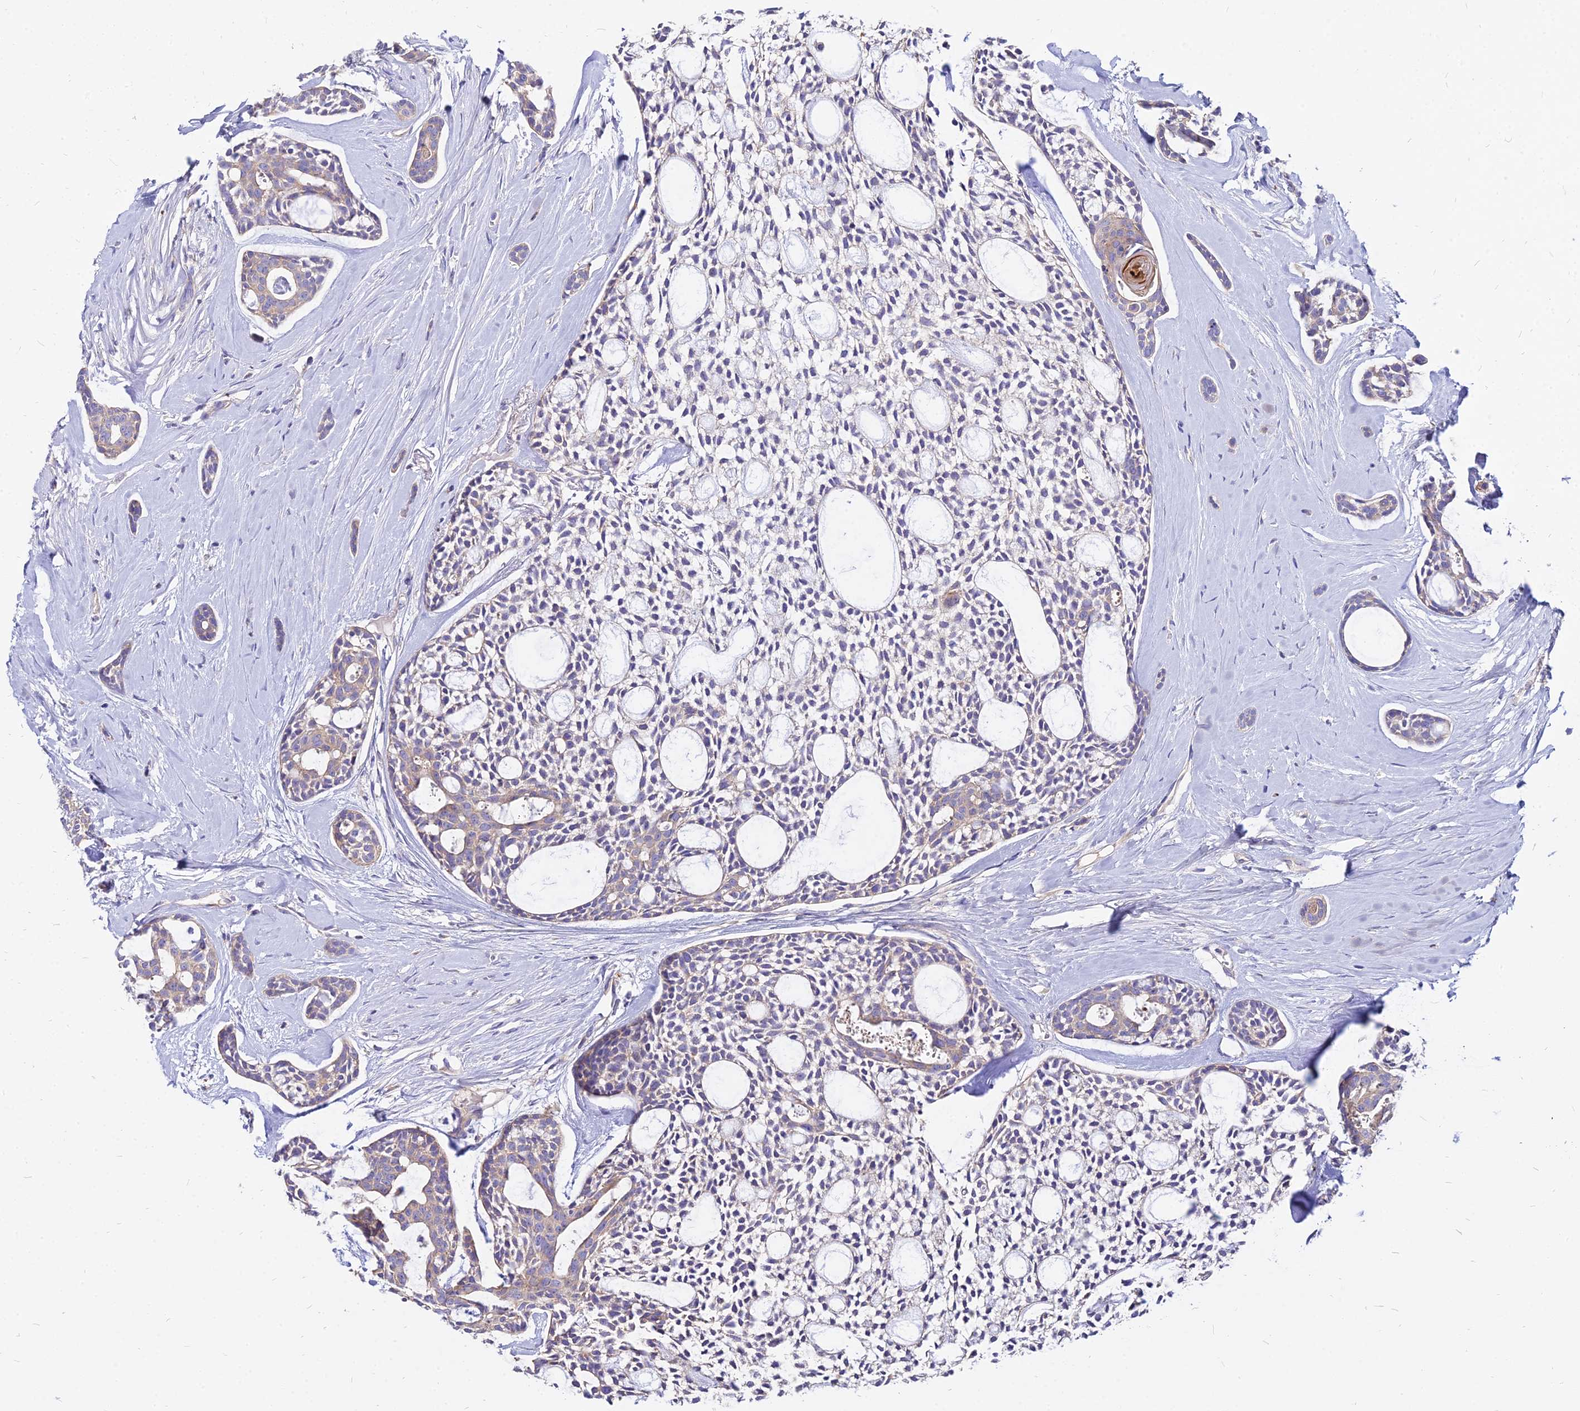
{"staining": {"intensity": "negative", "quantity": "none", "location": "none"}, "tissue": "head and neck cancer", "cell_type": "Tumor cells", "image_type": "cancer", "snomed": [{"axis": "morphology", "description": "Adenocarcinoma, NOS"}, {"axis": "topography", "description": "Subcutis"}, {"axis": "topography", "description": "Head-Neck"}], "caption": "A photomicrograph of human head and neck cancer is negative for staining in tumor cells.", "gene": "COMMD10", "patient": {"sex": "female", "age": 73}}